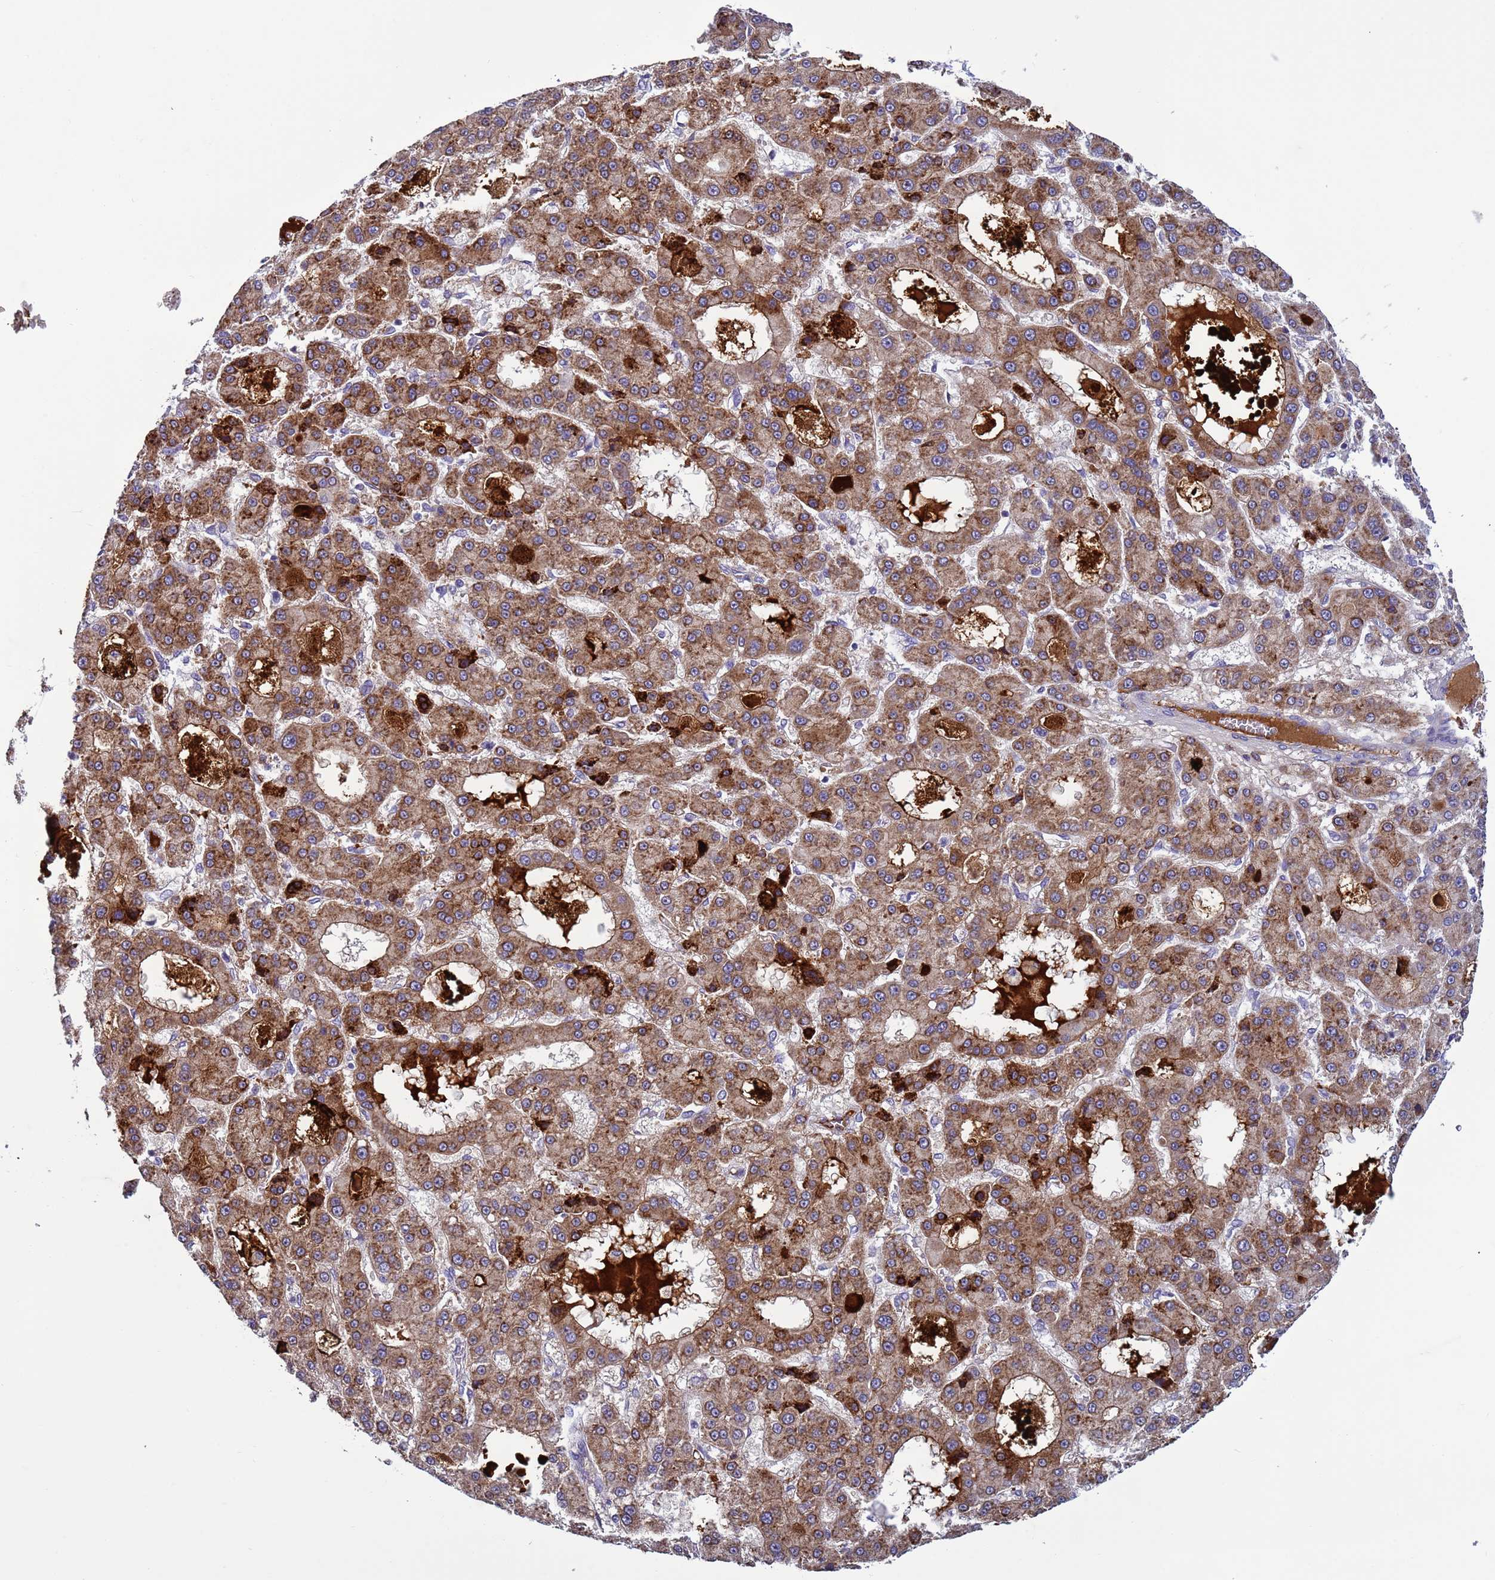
{"staining": {"intensity": "moderate", "quantity": ">75%", "location": "cytoplasmic/membranous"}, "tissue": "liver cancer", "cell_type": "Tumor cells", "image_type": "cancer", "snomed": [{"axis": "morphology", "description": "Carcinoma, Hepatocellular, NOS"}, {"axis": "topography", "description": "Liver"}], "caption": "Moderate cytoplasmic/membranous expression is appreciated in about >75% of tumor cells in liver cancer (hepatocellular carcinoma).", "gene": "TRIM51", "patient": {"sex": "male", "age": 70}}